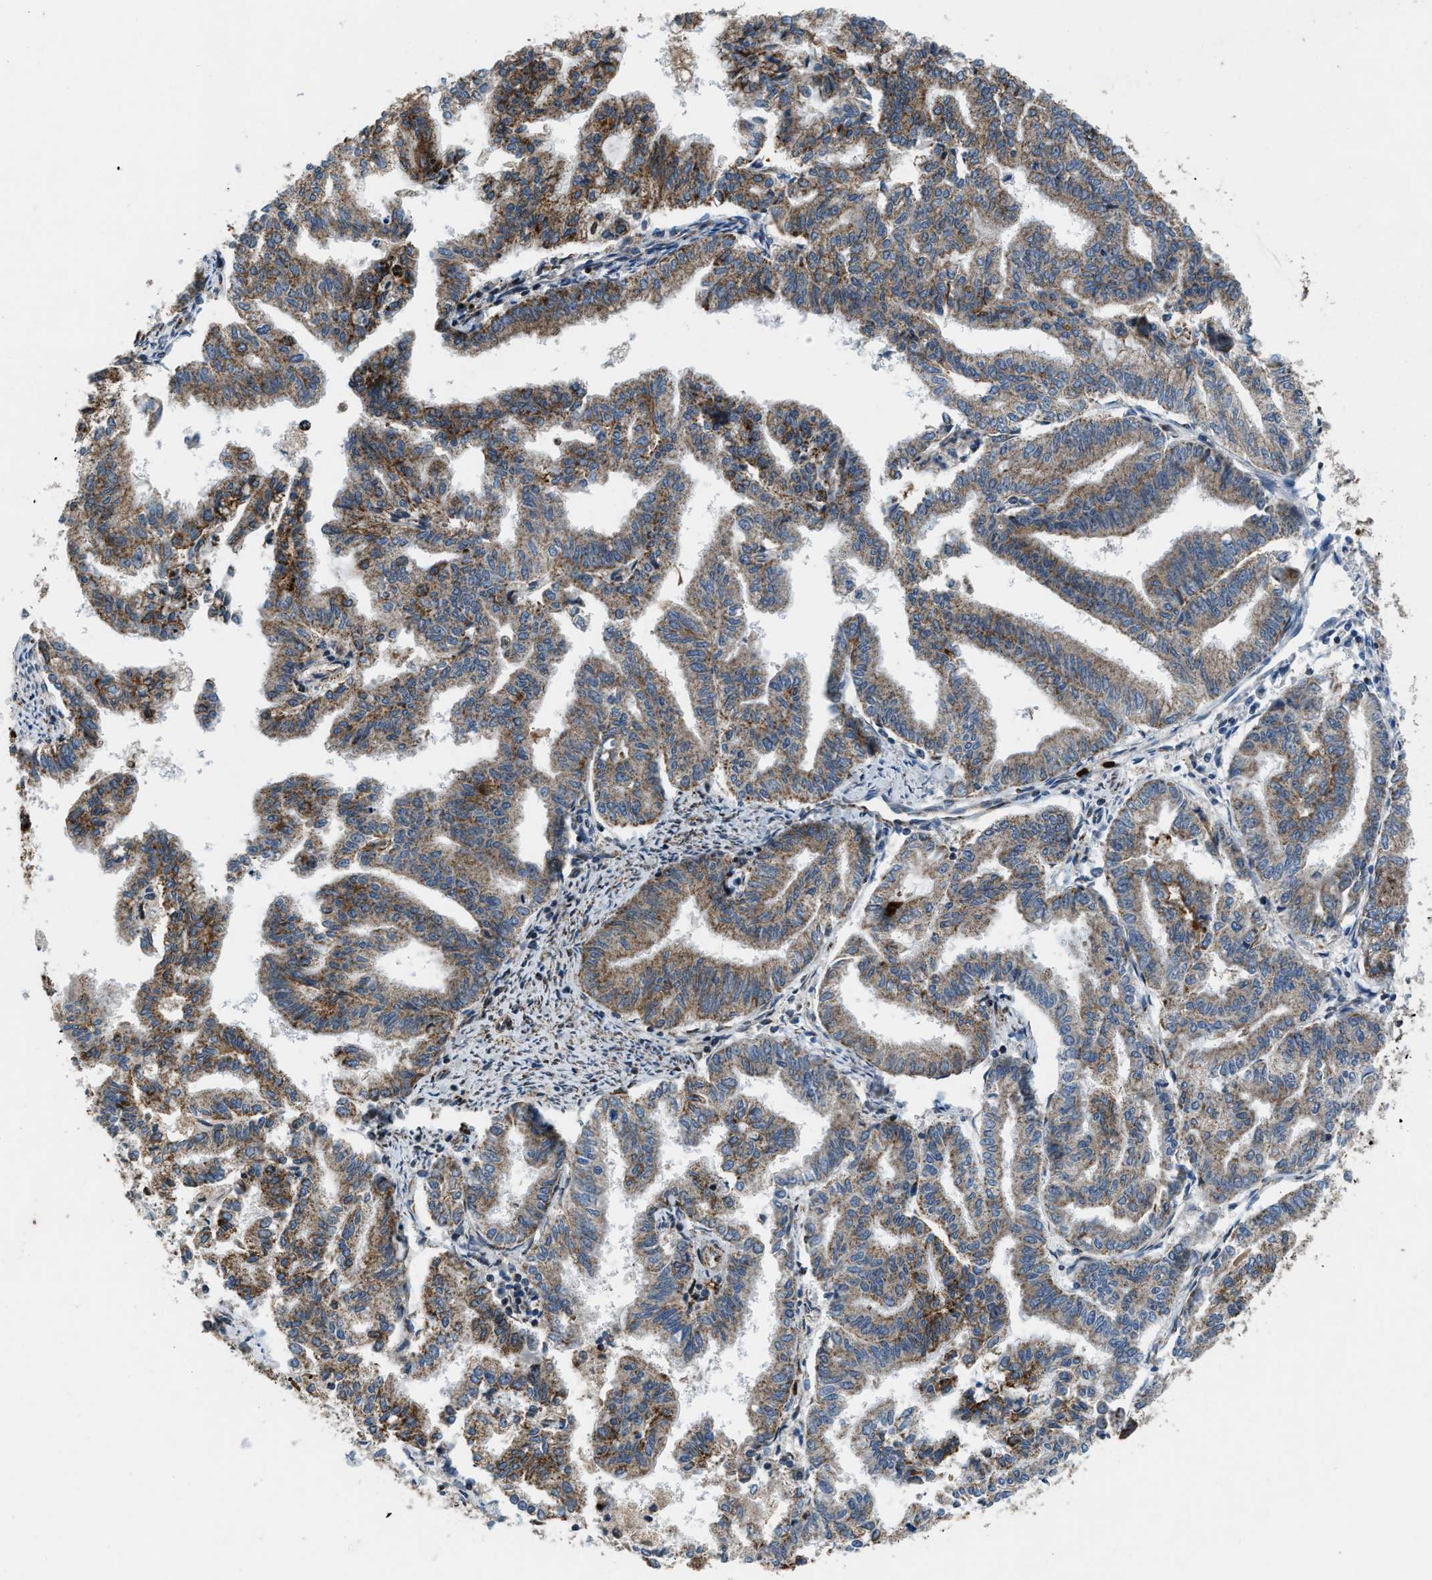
{"staining": {"intensity": "moderate", "quantity": ">75%", "location": "cytoplasmic/membranous"}, "tissue": "endometrial cancer", "cell_type": "Tumor cells", "image_type": "cancer", "snomed": [{"axis": "morphology", "description": "Adenocarcinoma, NOS"}, {"axis": "topography", "description": "Endometrium"}], "caption": "An IHC micrograph of neoplastic tissue is shown. Protein staining in brown shows moderate cytoplasmic/membranous positivity in endometrial adenocarcinoma within tumor cells. Ihc stains the protein in brown and the nuclei are stained blue.", "gene": "GSDME", "patient": {"sex": "female", "age": 79}}